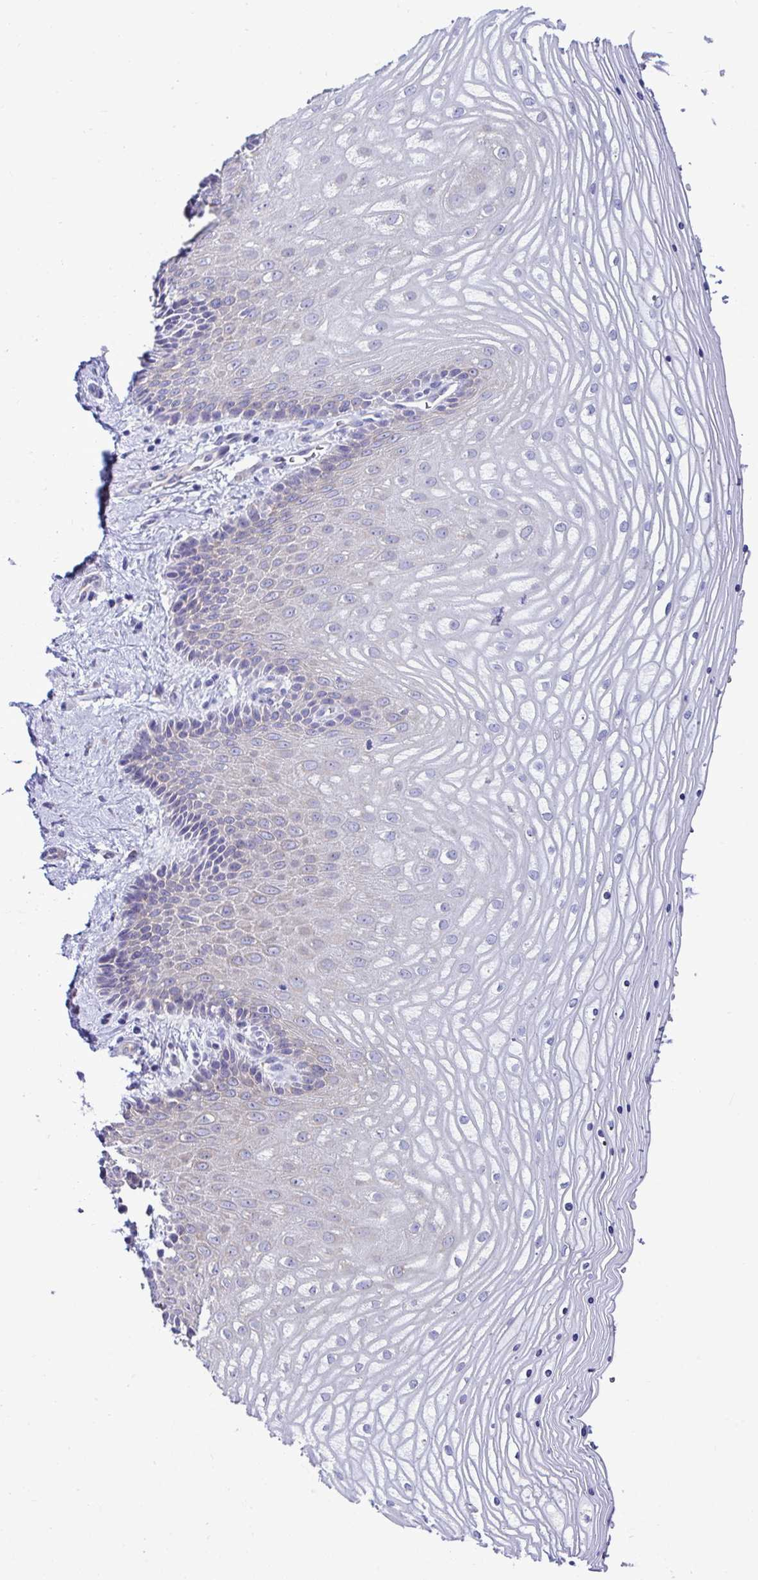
{"staining": {"intensity": "moderate", "quantity": "25%-75%", "location": "cytoplasmic/membranous"}, "tissue": "vagina", "cell_type": "Squamous epithelial cells", "image_type": "normal", "snomed": [{"axis": "morphology", "description": "Normal tissue, NOS"}, {"axis": "topography", "description": "Vagina"}], "caption": "Vagina stained with a protein marker exhibits moderate staining in squamous epithelial cells.", "gene": "RPL7", "patient": {"sex": "female", "age": 45}}